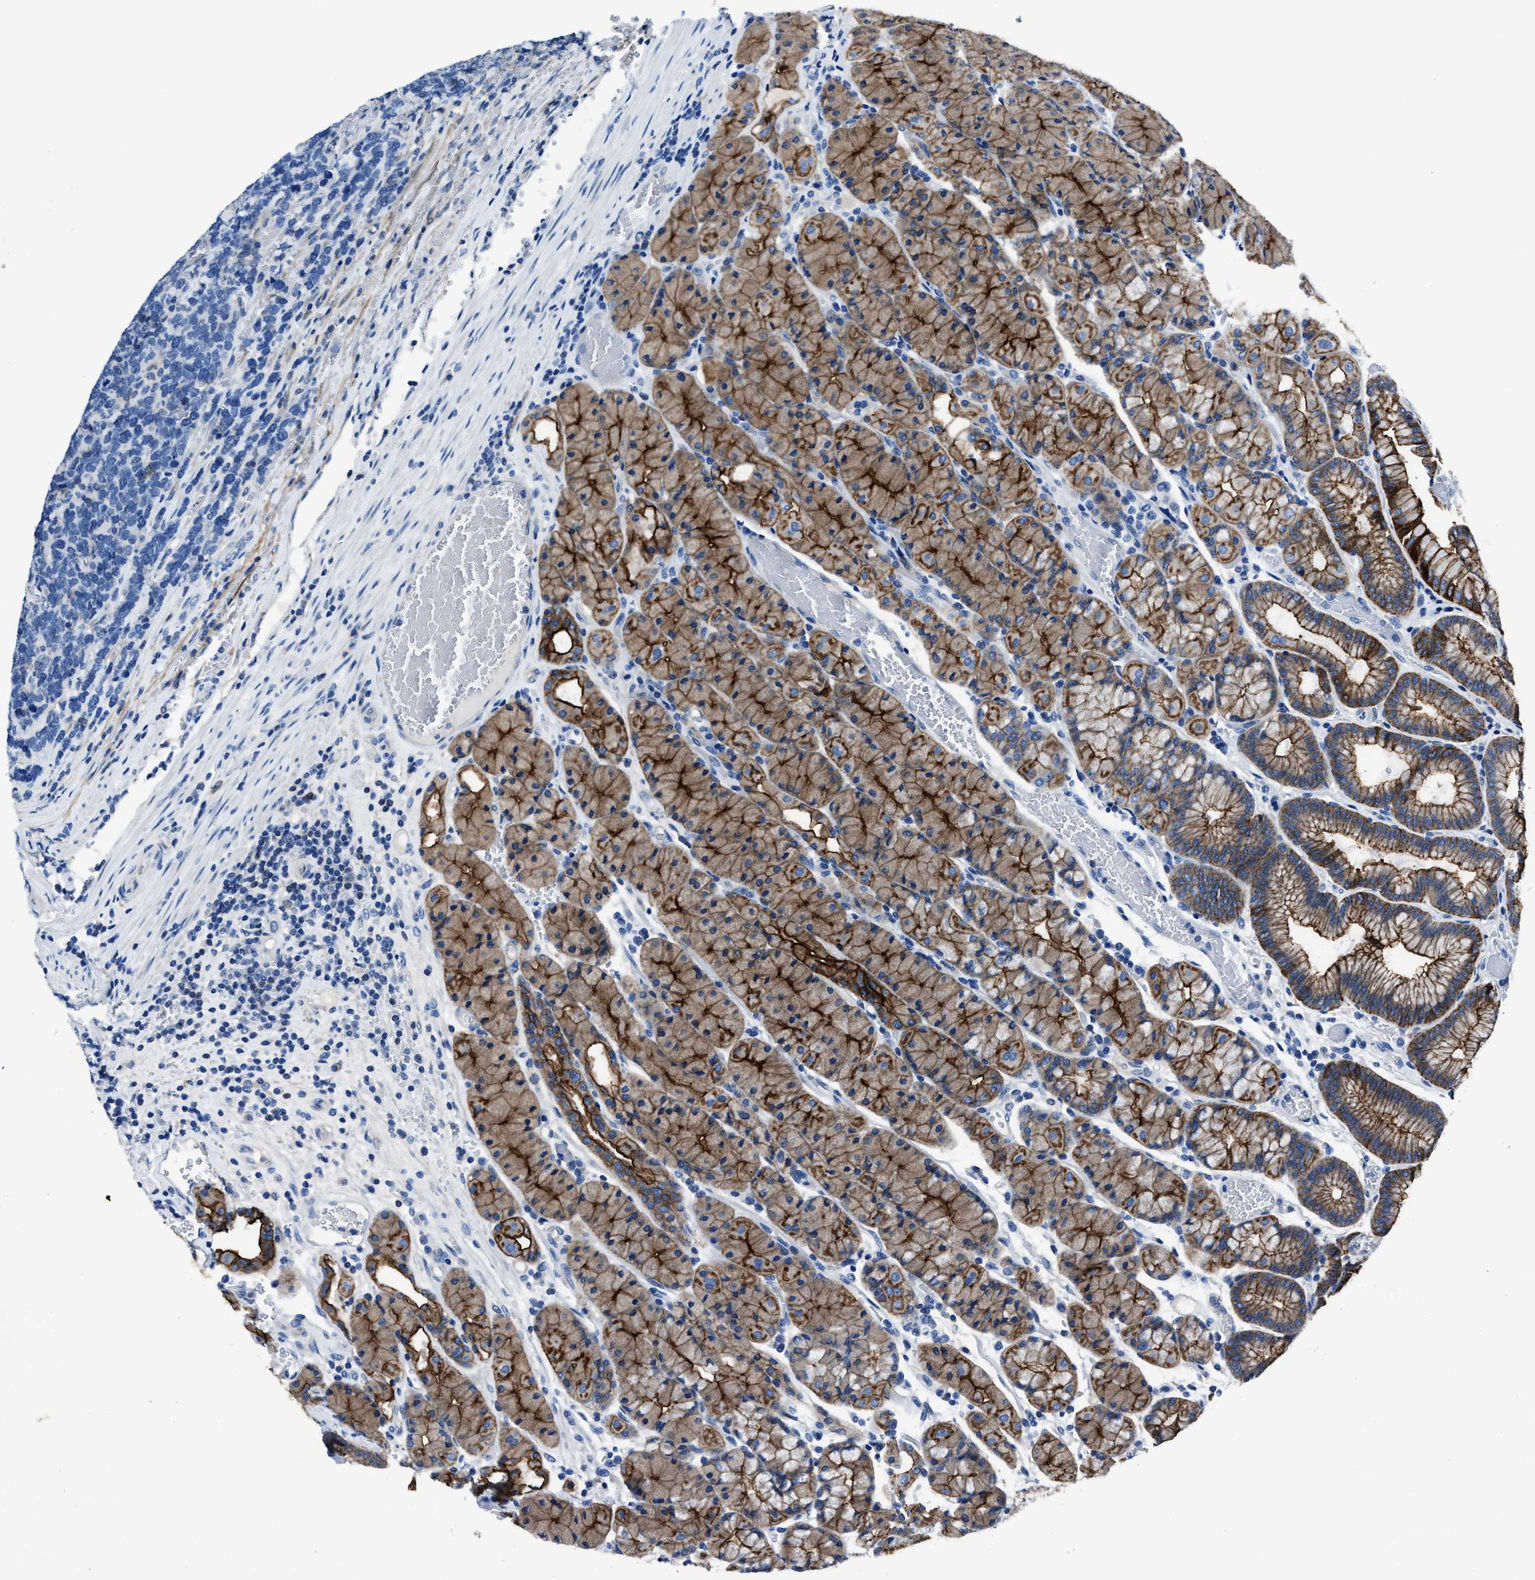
{"staining": {"intensity": "strong", "quantity": ">75%", "location": "cytoplasmic/membranous"}, "tissue": "stomach", "cell_type": "Glandular cells", "image_type": "normal", "snomed": [{"axis": "morphology", "description": "Normal tissue, NOS"}, {"axis": "morphology", "description": "Carcinoid, malignant, NOS"}, {"axis": "topography", "description": "Stomach, upper"}], "caption": "Protein expression by immunohistochemistry (IHC) reveals strong cytoplasmic/membranous expression in about >75% of glandular cells in unremarkable stomach.", "gene": "LMO7", "patient": {"sex": "male", "age": 39}}